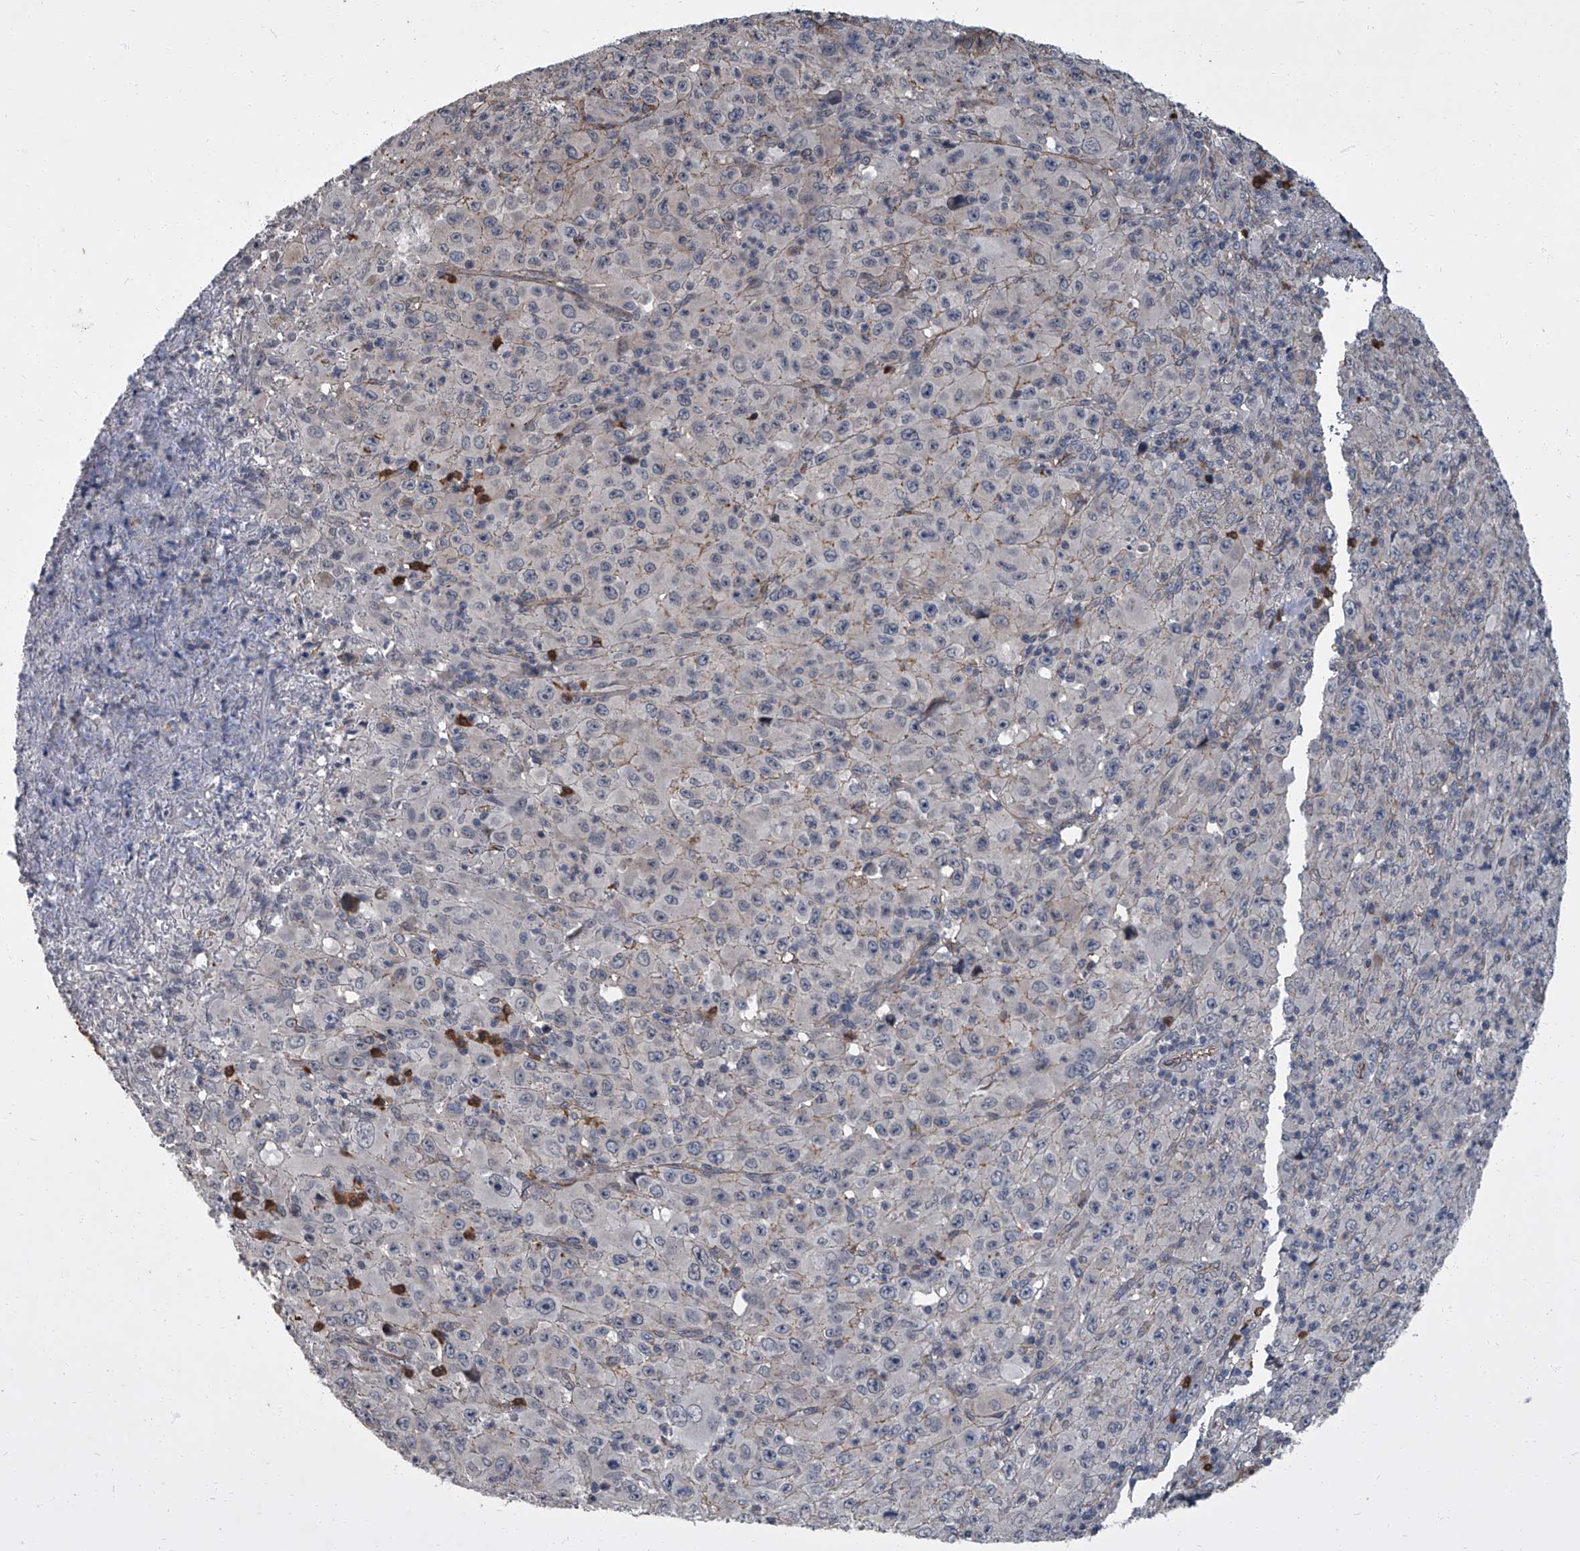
{"staining": {"intensity": "negative", "quantity": "none", "location": "none"}, "tissue": "melanoma", "cell_type": "Tumor cells", "image_type": "cancer", "snomed": [{"axis": "morphology", "description": "Malignant melanoma, Metastatic site"}, {"axis": "topography", "description": "Skin"}], "caption": "Melanoma was stained to show a protein in brown. There is no significant expression in tumor cells. (IHC, brightfield microscopy, high magnification).", "gene": "SIRT4", "patient": {"sex": "female", "age": 56}}